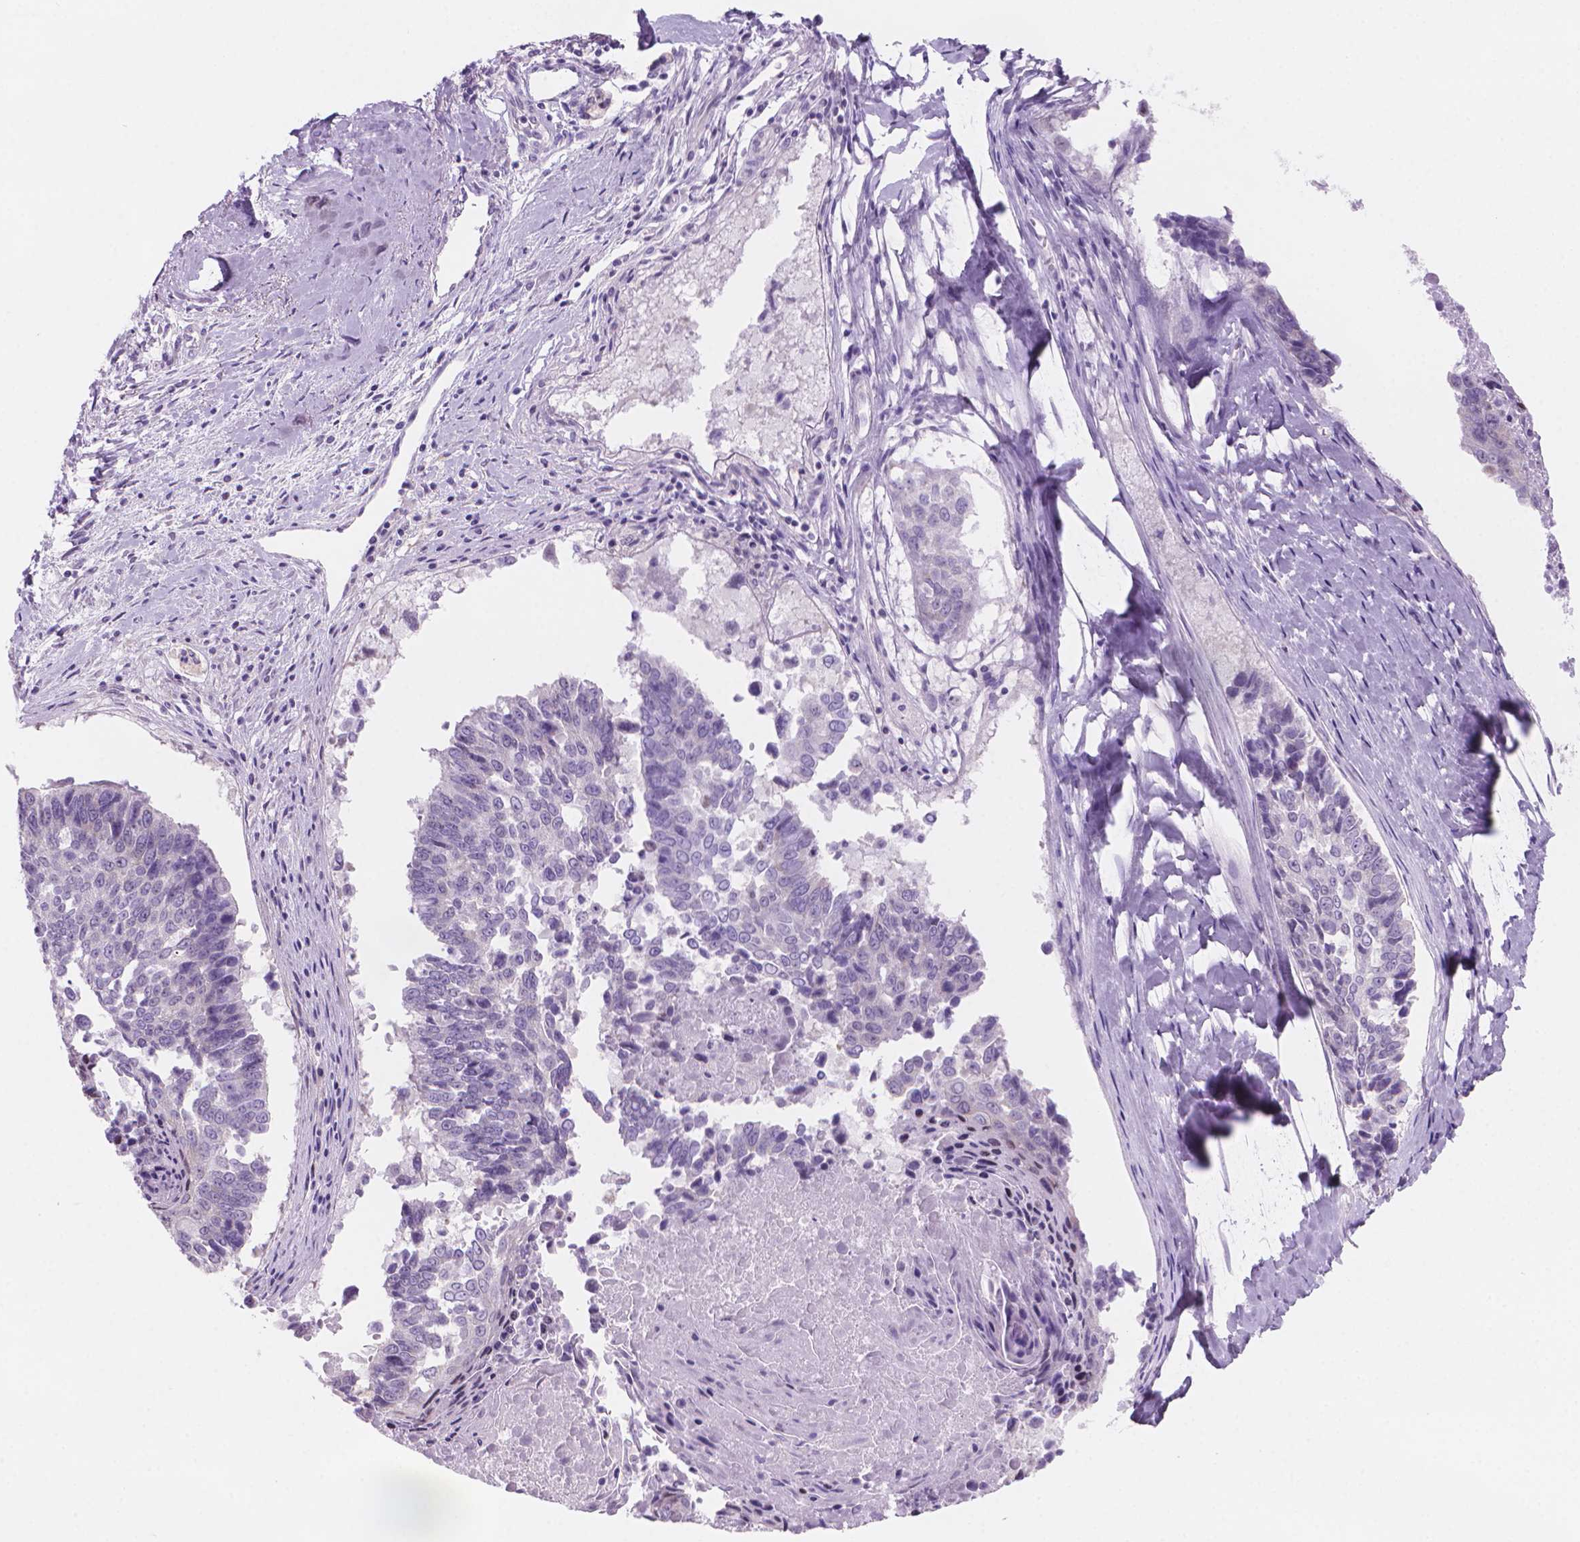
{"staining": {"intensity": "negative", "quantity": "none", "location": "none"}, "tissue": "lung cancer", "cell_type": "Tumor cells", "image_type": "cancer", "snomed": [{"axis": "morphology", "description": "Squamous cell carcinoma, NOS"}, {"axis": "topography", "description": "Lung"}], "caption": "Immunohistochemical staining of human lung squamous cell carcinoma displays no significant staining in tumor cells. (Brightfield microscopy of DAB (3,3'-diaminobenzidine) immunohistochemistry at high magnification).", "gene": "ENSG00000187186", "patient": {"sex": "male", "age": 73}}